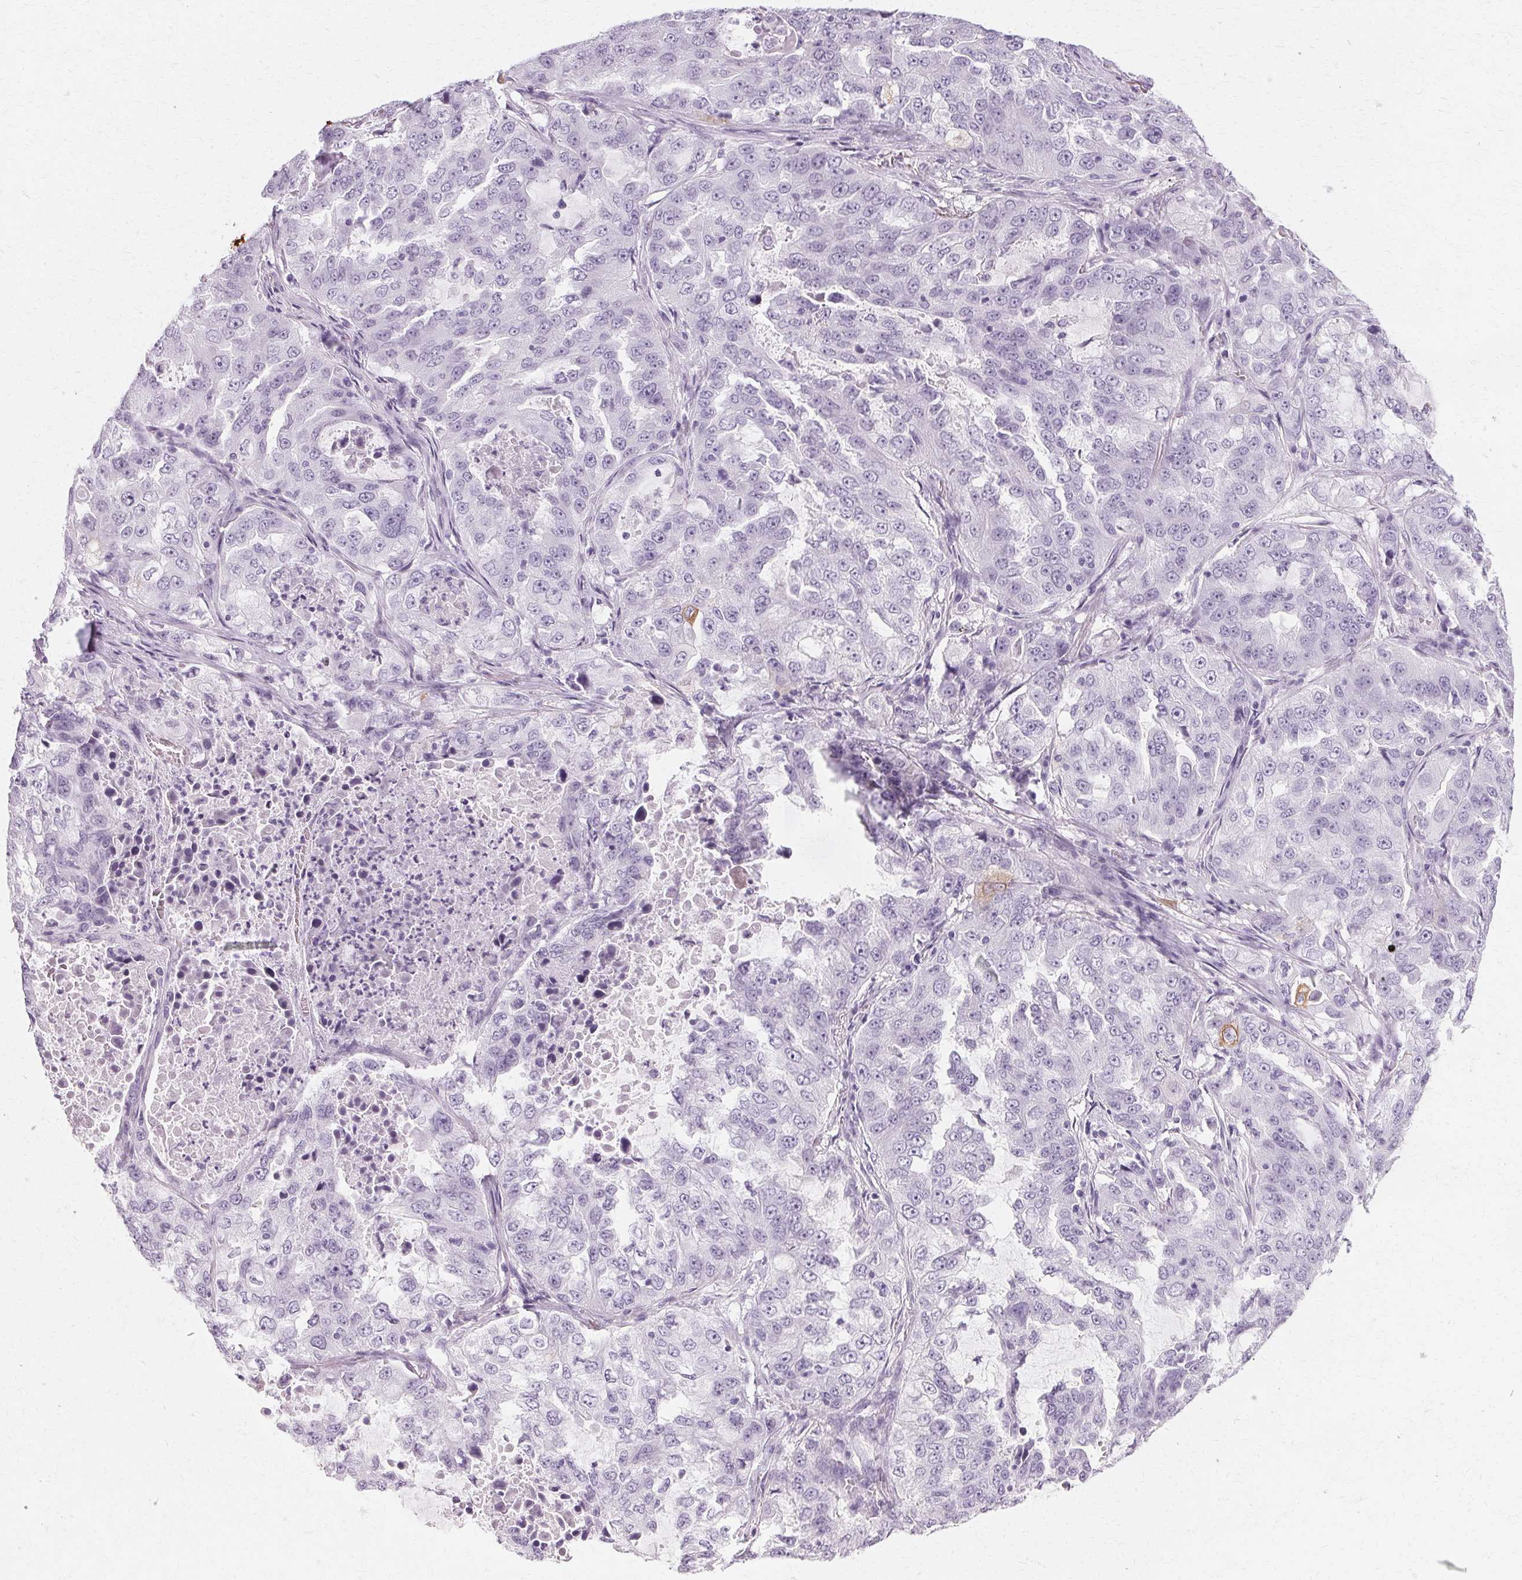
{"staining": {"intensity": "negative", "quantity": "none", "location": "none"}, "tissue": "lung cancer", "cell_type": "Tumor cells", "image_type": "cancer", "snomed": [{"axis": "morphology", "description": "Adenocarcinoma, NOS"}, {"axis": "topography", "description": "Lung"}], "caption": "The IHC micrograph has no significant positivity in tumor cells of lung cancer tissue.", "gene": "KRT6C", "patient": {"sex": "female", "age": 61}}